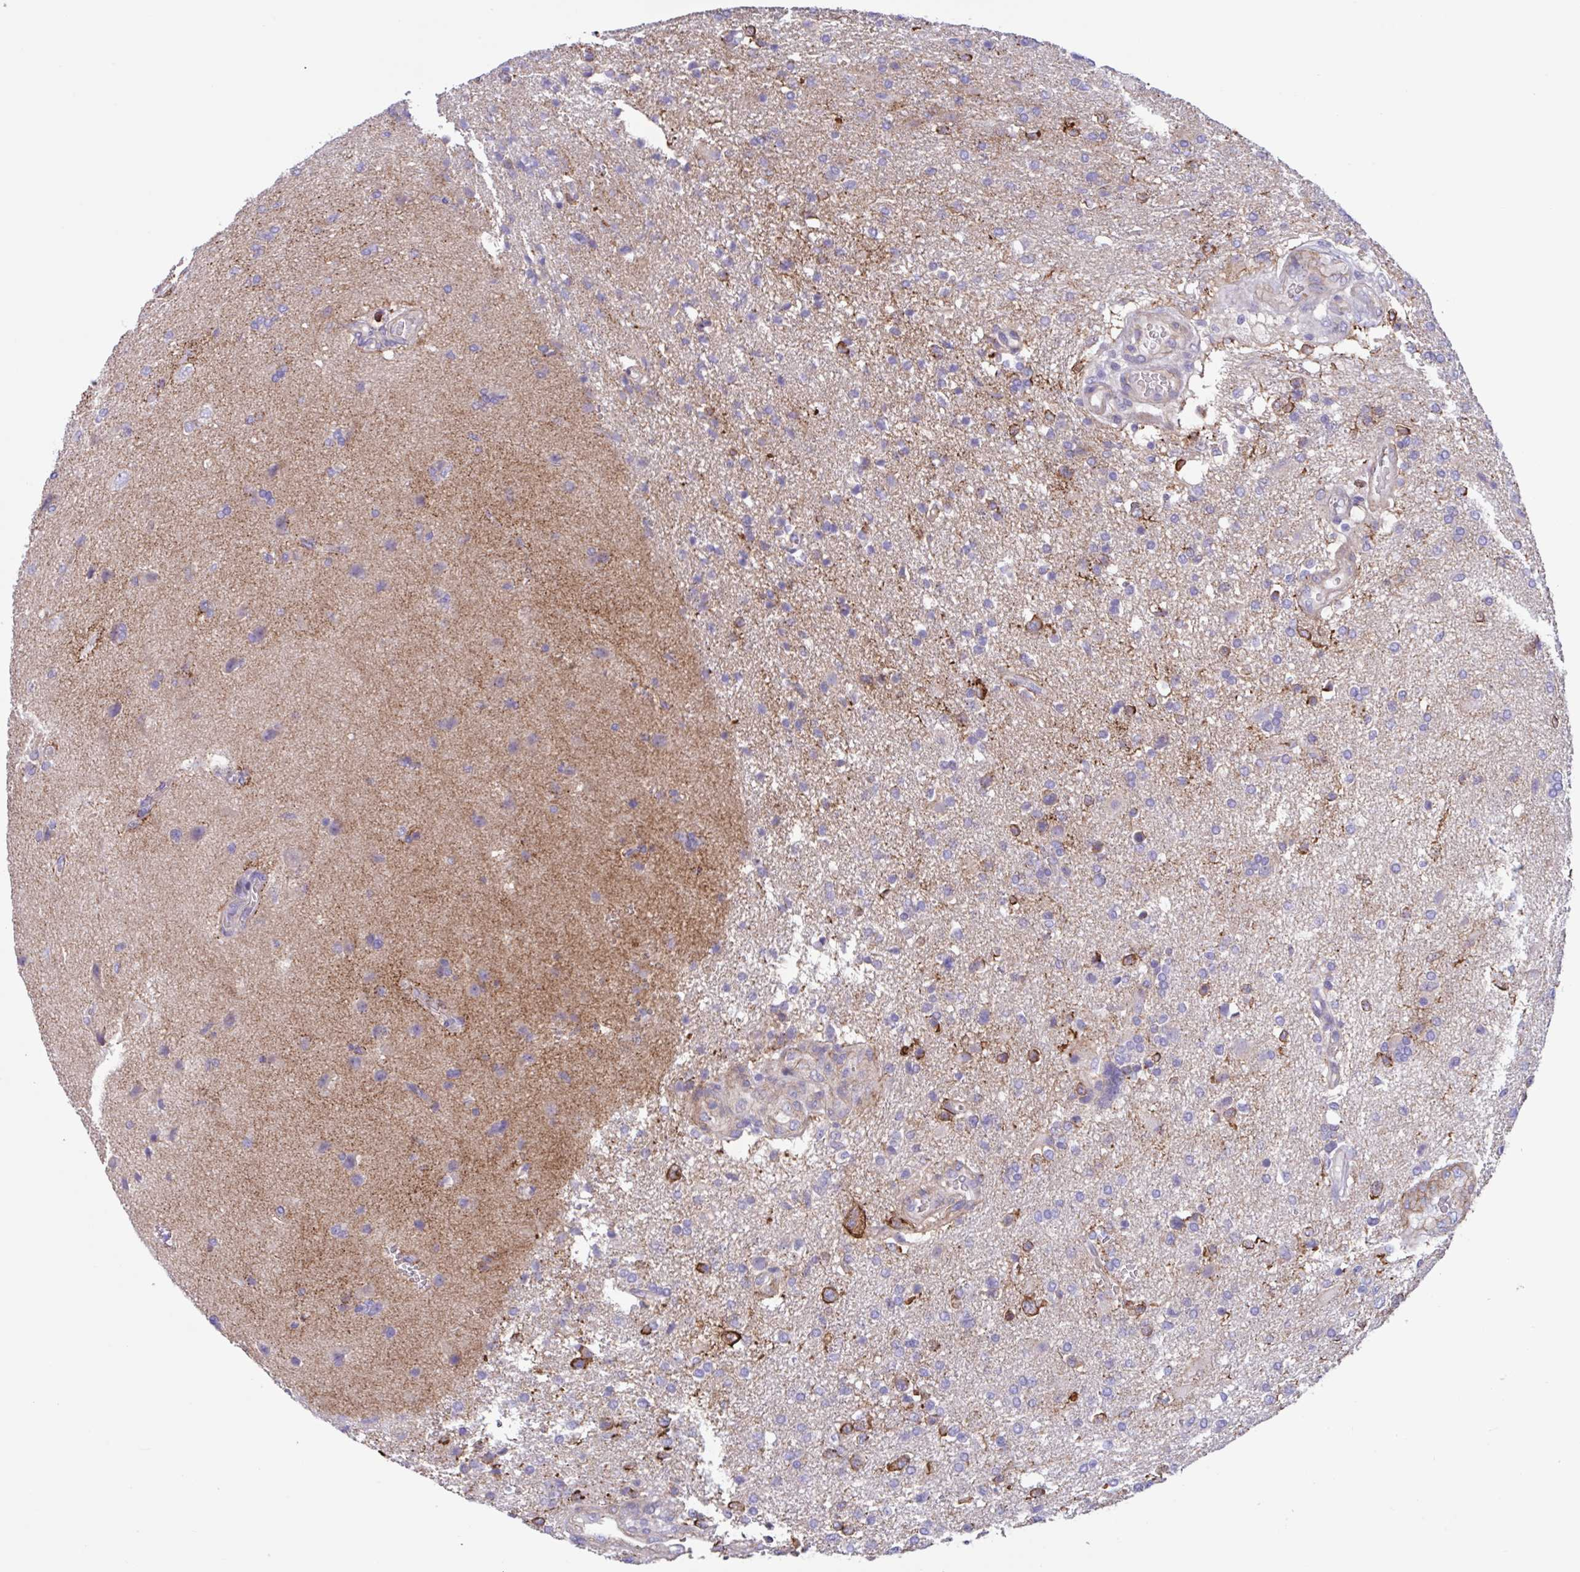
{"staining": {"intensity": "negative", "quantity": "none", "location": "none"}, "tissue": "glioma", "cell_type": "Tumor cells", "image_type": "cancer", "snomed": [{"axis": "morphology", "description": "Glioma, malignant, High grade"}, {"axis": "topography", "description": "Brain"}], "caption": "Image shows no significant protein staining in tumor cells of glioma.", "gene": "SLC66A1", "patient": {"sex": "male", "age": 56}}